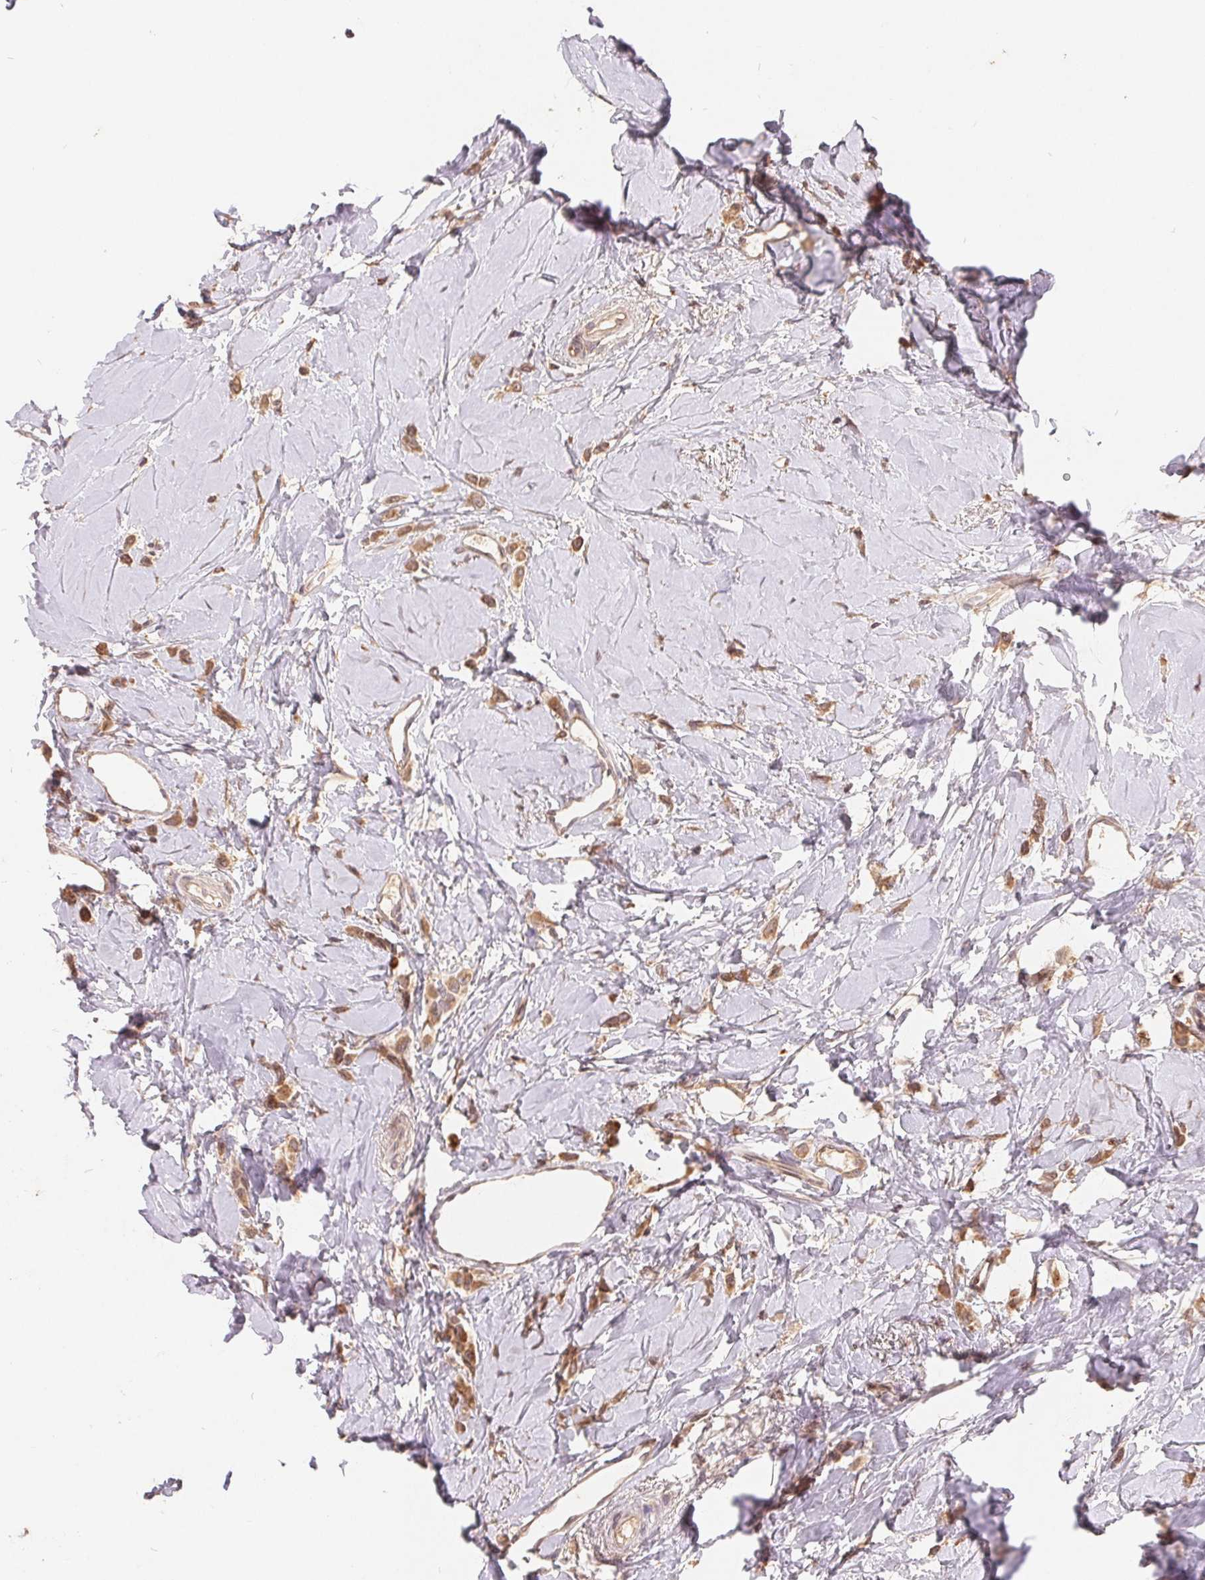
{"staining": {"intensity": "moderate", "quantity": ">75%", "location": "cytoplasmic/membranous"}, "tissue": "breast cancer", "cell_type": "Tumor cells", "image_type": "cancer", "snomed": [{"axis": "morphology", "description": "Lobular carcinoma"}, {"axis": "topography", "description": "Breast"}], "caption": "Breast cancer was stained to show a protein in brown. There is medium levels of moderate cytoplasmic/membranous positivity in about >75% of tumor cells. The protein is stained brown, and the nuclei are stained in blue (DAB IHC with brightfield microscopy, high magnification).", "gene": "CDIPT", "patient": {"sex": "female", "age": 66}}